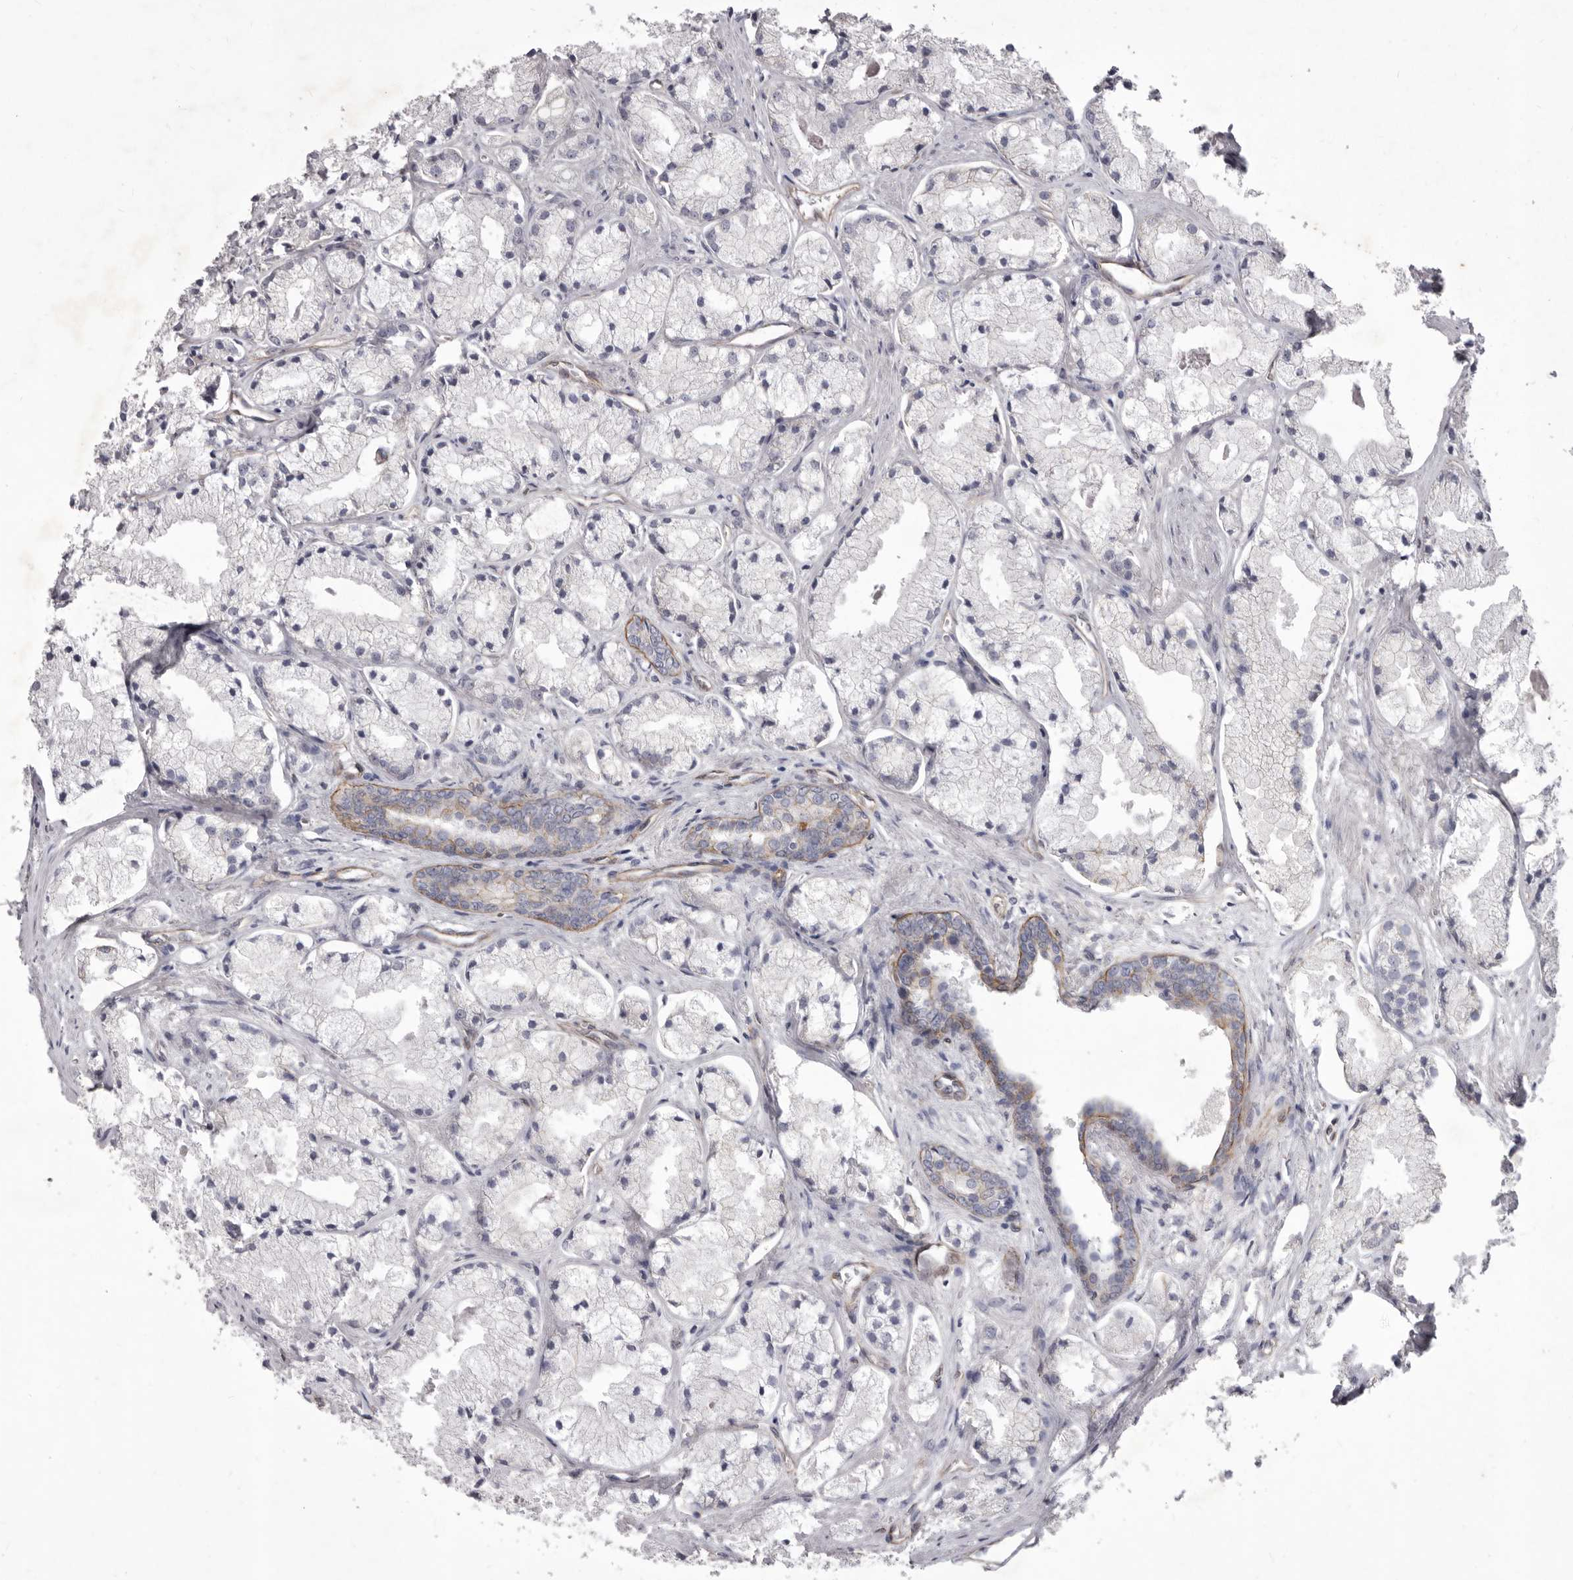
{"staining": {"intensity": "negative", "quantity": "none", "location": "none"}, "tissue": "prostate cancer", "cell_type": "Tumor cells", "image_type": "cancer", "snomed": [{"axis": "morphology", "description": "Adenocarcinoma, High grade"}, {"axis": "topography", "description": "Prostate"}], "caption": "This is a micrograph of immunohistochemistry staining of prostate adenocarcinoma (high-grade), which shows no staining in tumor cells.", "gene": "P2RX6", "patient": {"sex": "male", "age": 50}}